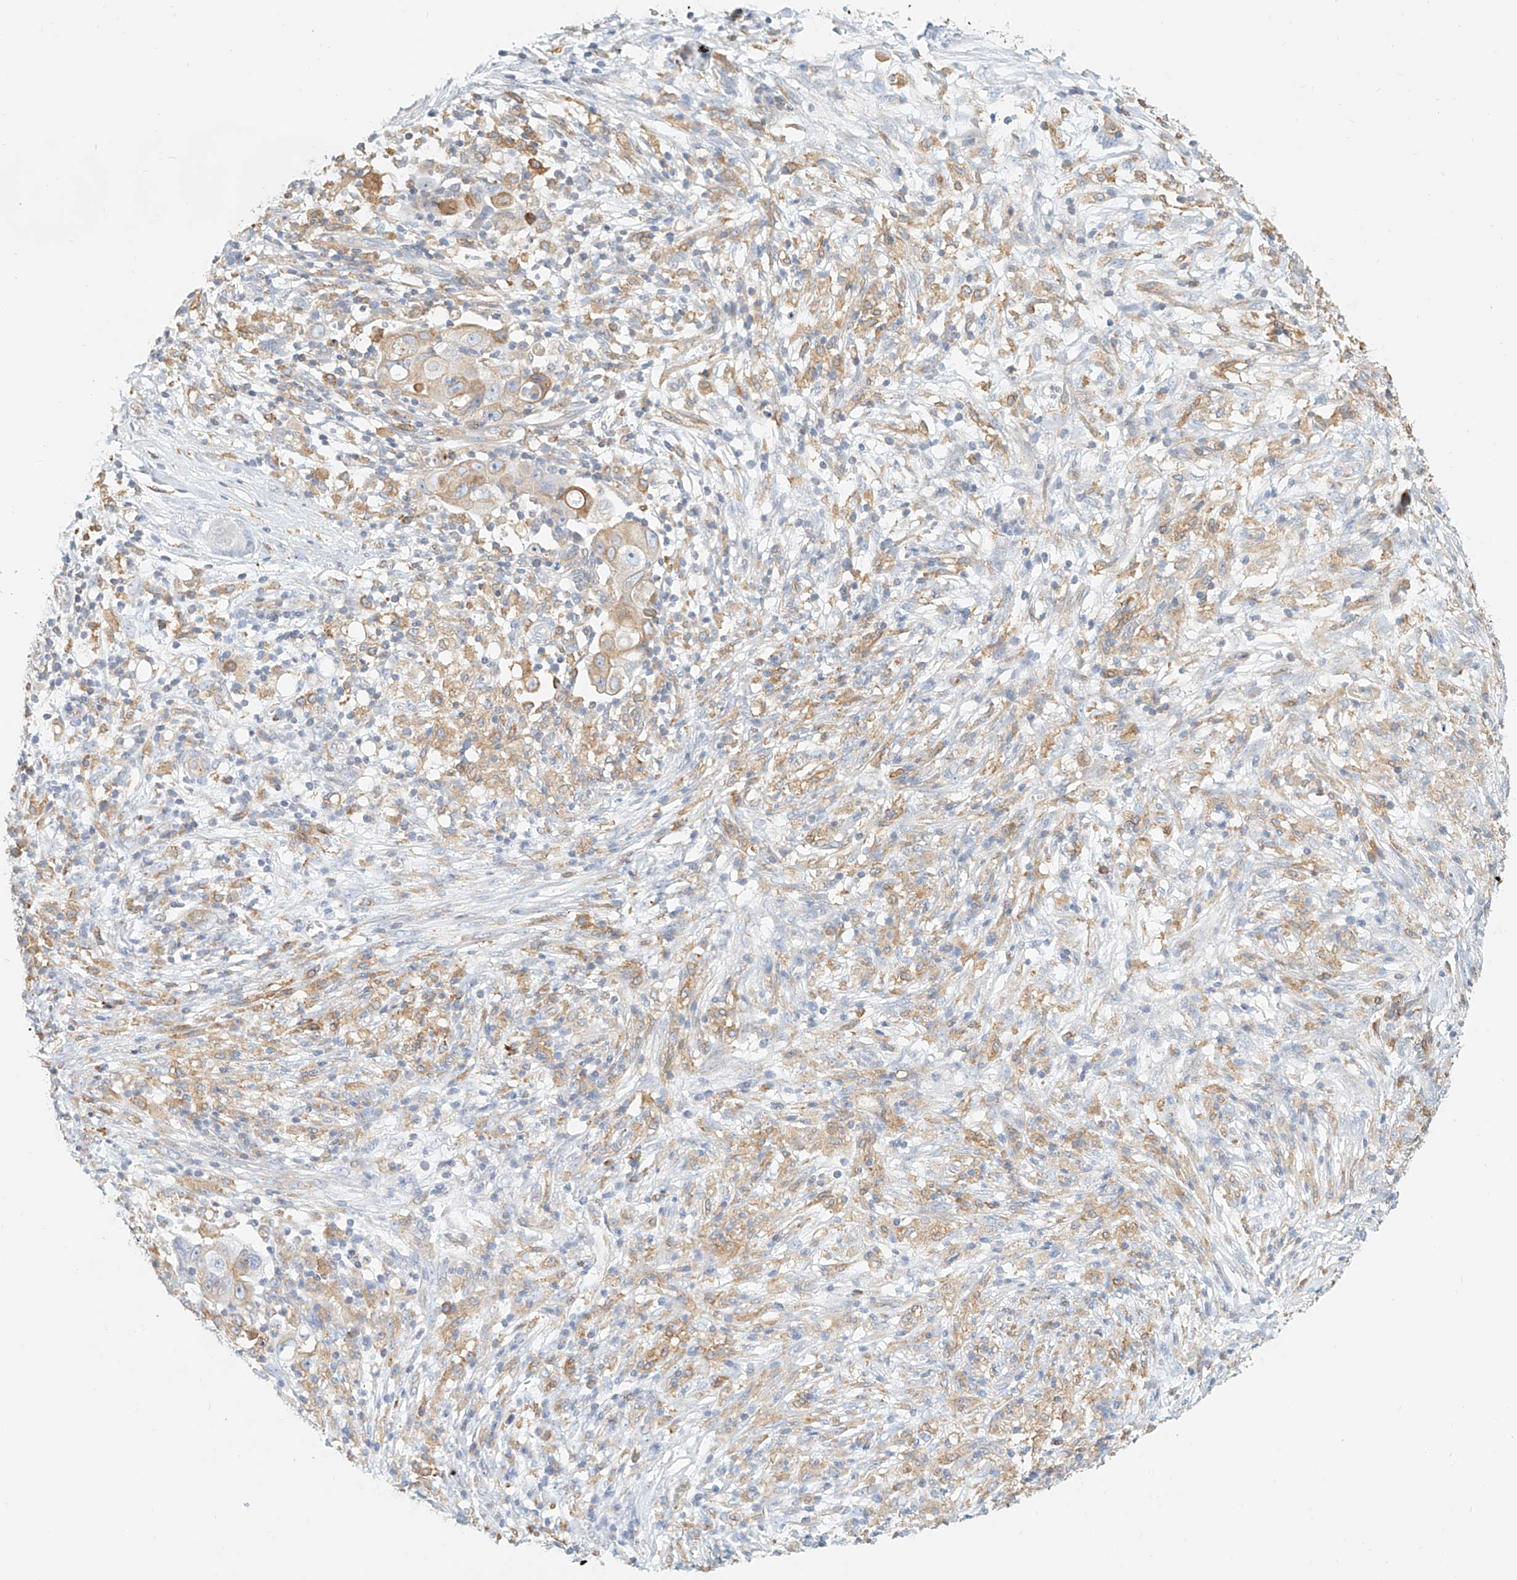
{"staining": {"intensity": "weak", "quantity": "<25%", "location": "cytoplasmic/membranous"}, "tissue": "ovarian cancer", "cell_type": "Tumor cells", "image_type": "cancer", "snomed": [{"axis": "morphology", "description": "Carcinoma, endometroid"}, {"axis": "topography", "description": "Ovary"}], "caption": "Photomicrograph shows no protein positivity in tumor cells of ovarian endometroid carcinoma tissue.", "gene": "DHRS7", "patient": {"sex": "female", "age": 42}}